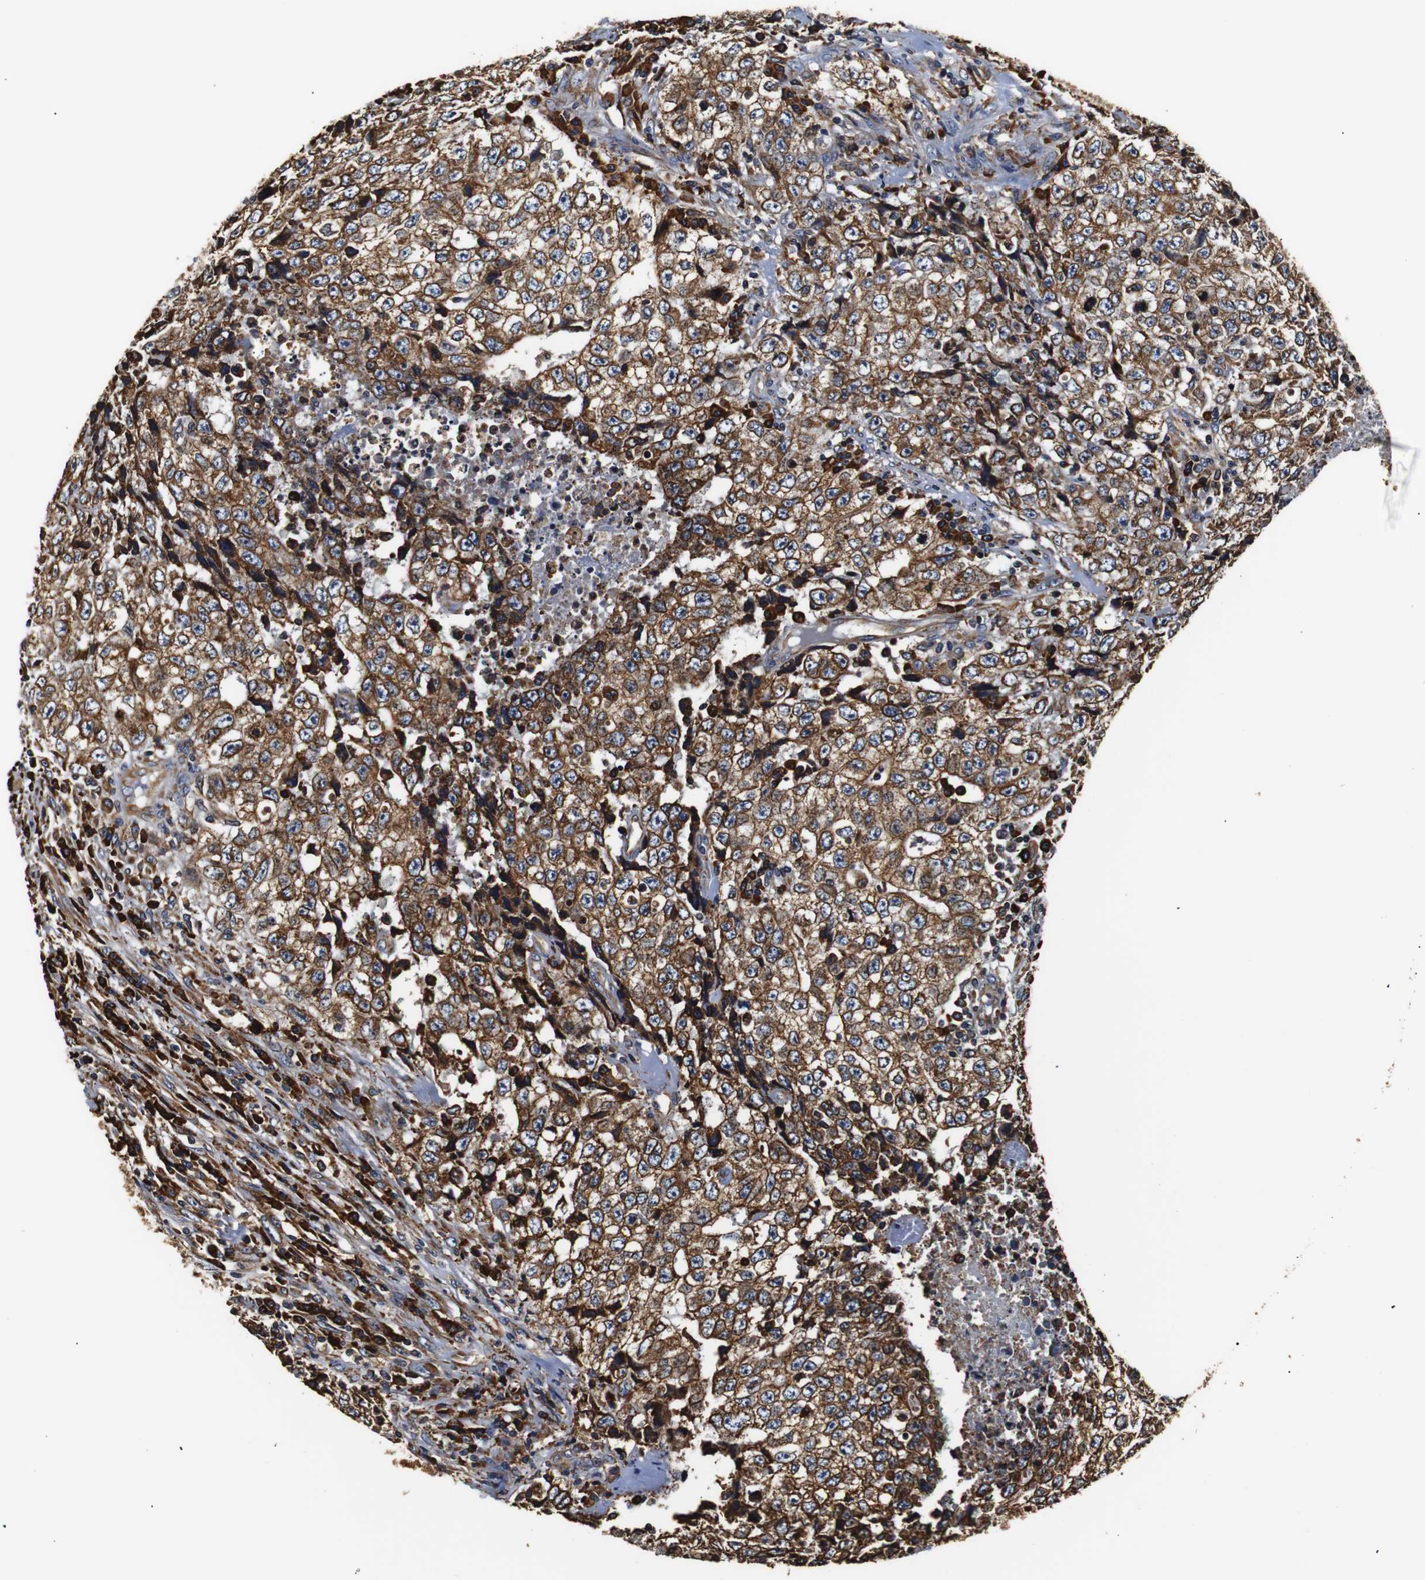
{"staining": {"intensity": "moderate", "quantity": ">75%", "location": "cytoplasmic/membranous"}, "tissue": "testis cancer", "cell_type": "Tumor cells", "image_type": "cancer", "snomed": [{"axis": "morphology", "description": "Necrosis, NOS"}, {"axis": "morphology", "description": "Carcinoma, Embryonal, NOS"}, {"axis": "topography", "description": "Testis"}], "caption": "Testis embryonal carcinoma stained with DAB (3,3'-diaminobenzidine) immunohistochemistry (IHC) reveals medium levels of moderate cytoplasmic/membranous expression in approximately >75% of tumor cells.", "gene": "HHIP", "patient": {"sex": "male", "age": 19}}